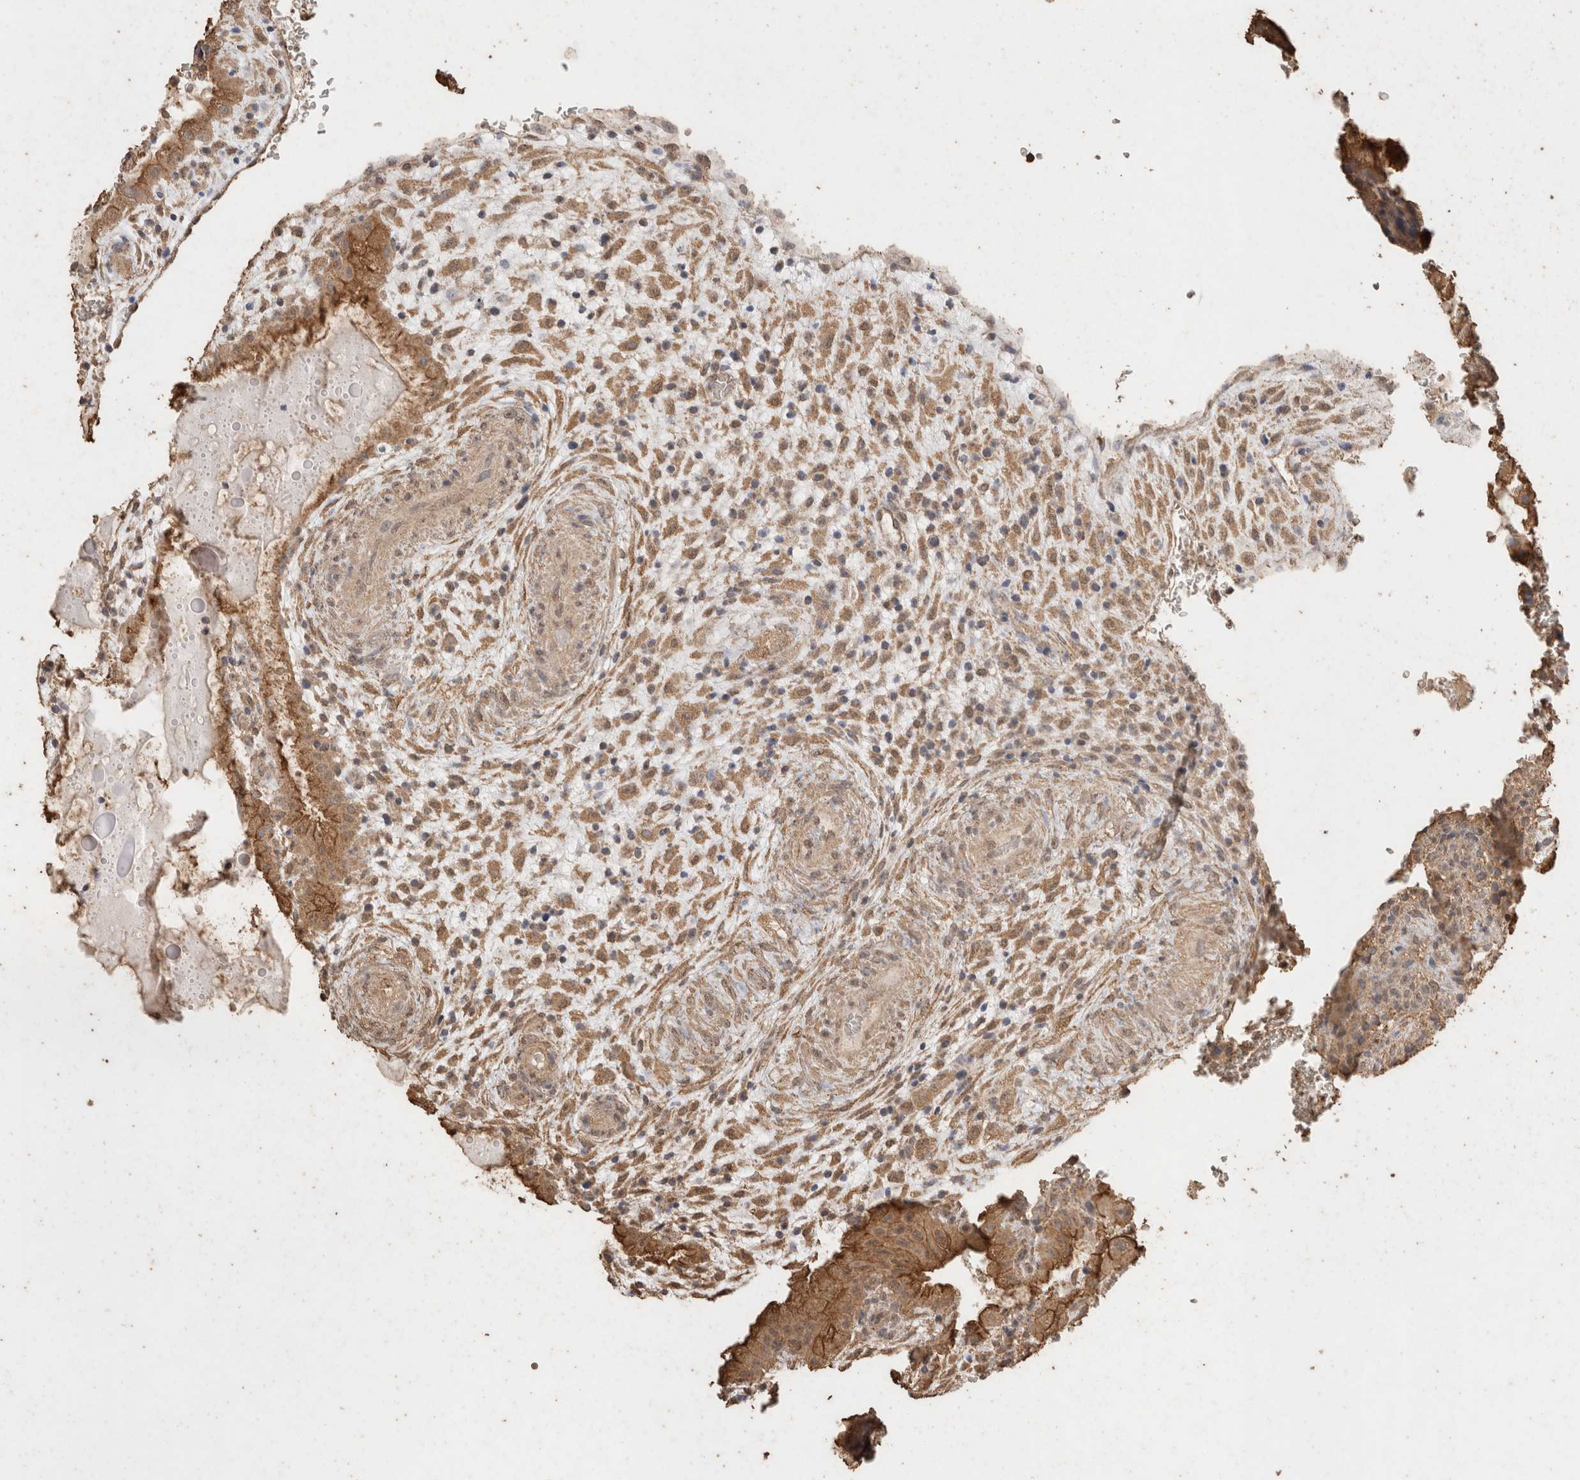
{"staining": {"intensity": "moderate", "quantity": ">75%", "location": "cytoplasmic/membranous"}, "tissue": "placenta", "cell_type": "Decidual cells", "image_type": "normal", "snomed": [{"axis": "morphology", "description": "Normal tissue, NOS"}, {"axis": "topography", "description": "Placenta"}], "caption": "Immunohistochemical staining of unremarkable placenta displays >75% levels of moderate cytoplasmic/membranous protein positivity in about >75% of decidual cells.", "gene": "CX3CL1", "patient": {"sex": "female", "age": 35}}